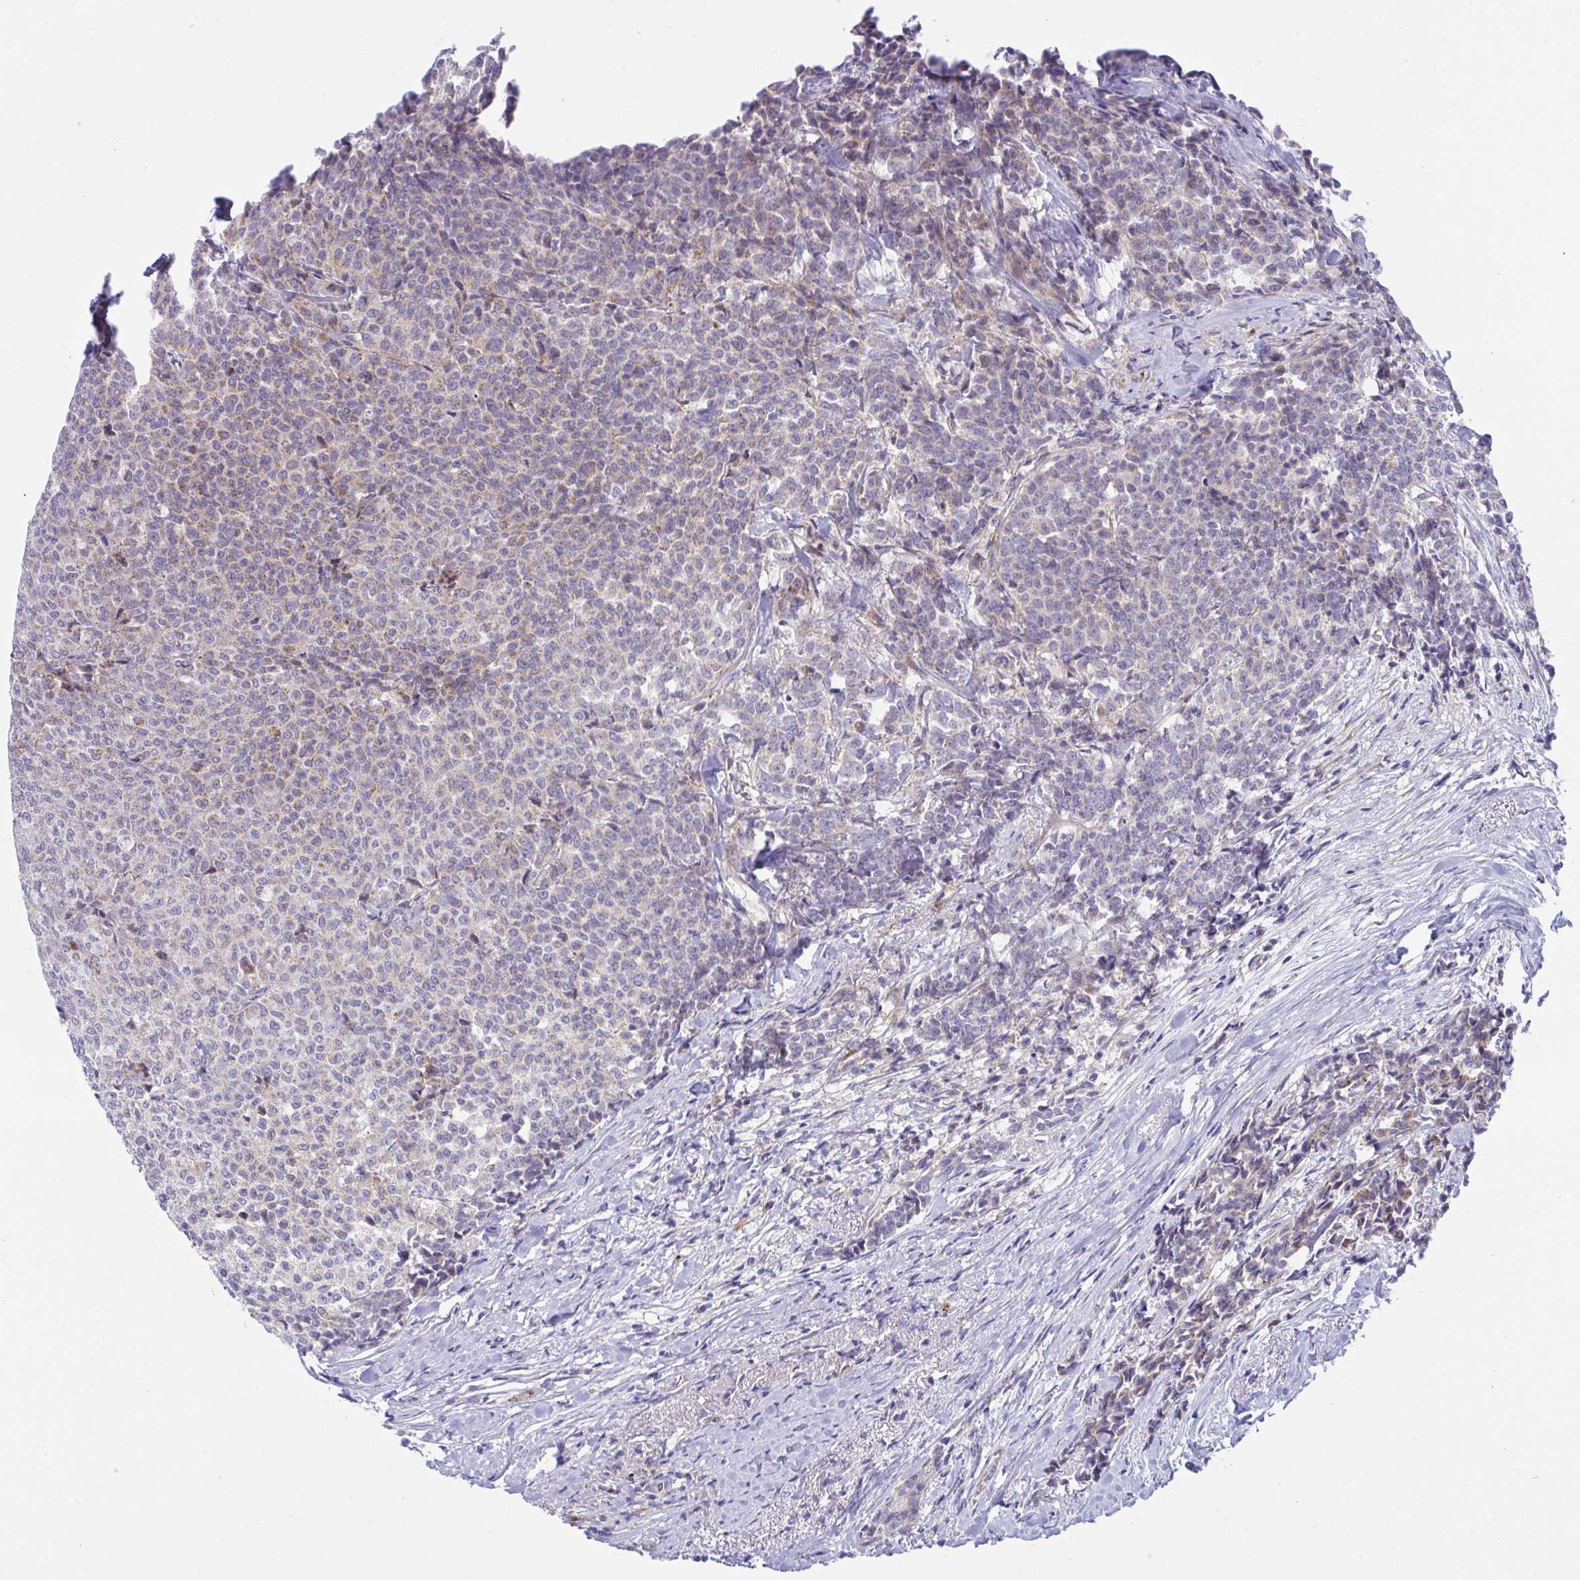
{"staining": {"intensity": "weak", "quantity": "25%-75%", "location": "cytoplasmic/membranous"}, "tissue": "breast cancer", "cell_type": "Tumor cells", "image_type": "cancer", "snomed": [{"axis": "morphology", "description": "Duct carcinoma"}, {"axis": "topography", "description": "Breast"}], "caption": "Immunohistochemistry (IHC) (DAB) staining of human breast cancer demonstrates weak cytoplasmic/membranous protein positivity in approximately 25%-75% of tumor cells.", "gene": "DTX3", "patient": {"sex": "female", "age": 91}}